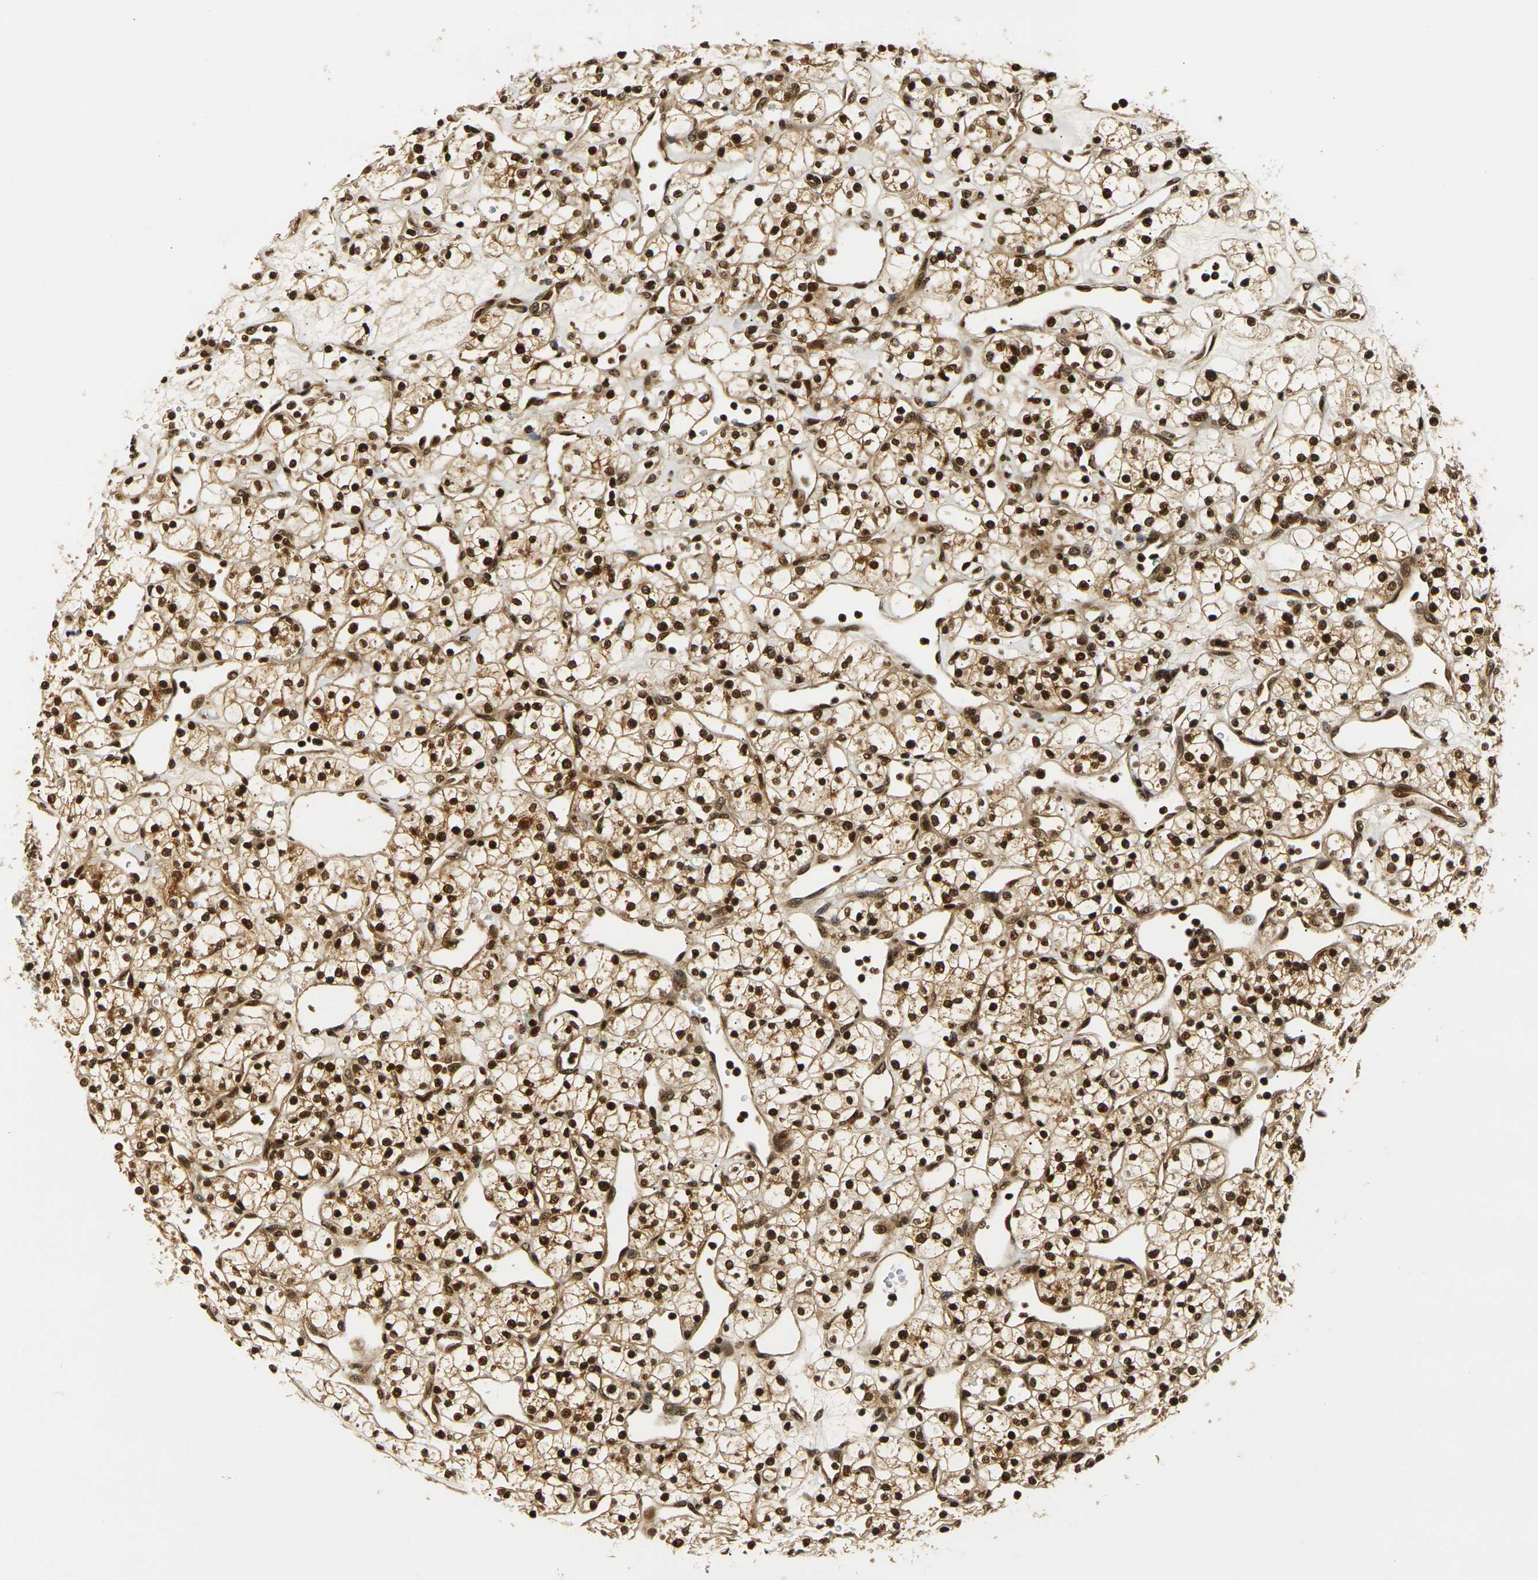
{"staining": {"intensity": "strong", "quantity": ">75%", "location": "cytoplasmic/membranous,nuclear"}, "tissue": "renal cancer", "cell_type": "Tumor cells", "image_type": "cancer", "snomed": [{"axis": "morphology", "description": "Adenocarcinoma, NOS"}, {"axis": "topography", "description": "Kidney"}], "caption": "The histopathology image shows a brown stain indicating the presence of a protein in the cytoplasmic/membranous and nuclear of tumor cells in renal cancer (adenocarcinoma).", "gene": "ACTL6A", "patient": {"sex": "female", "age": 60}}